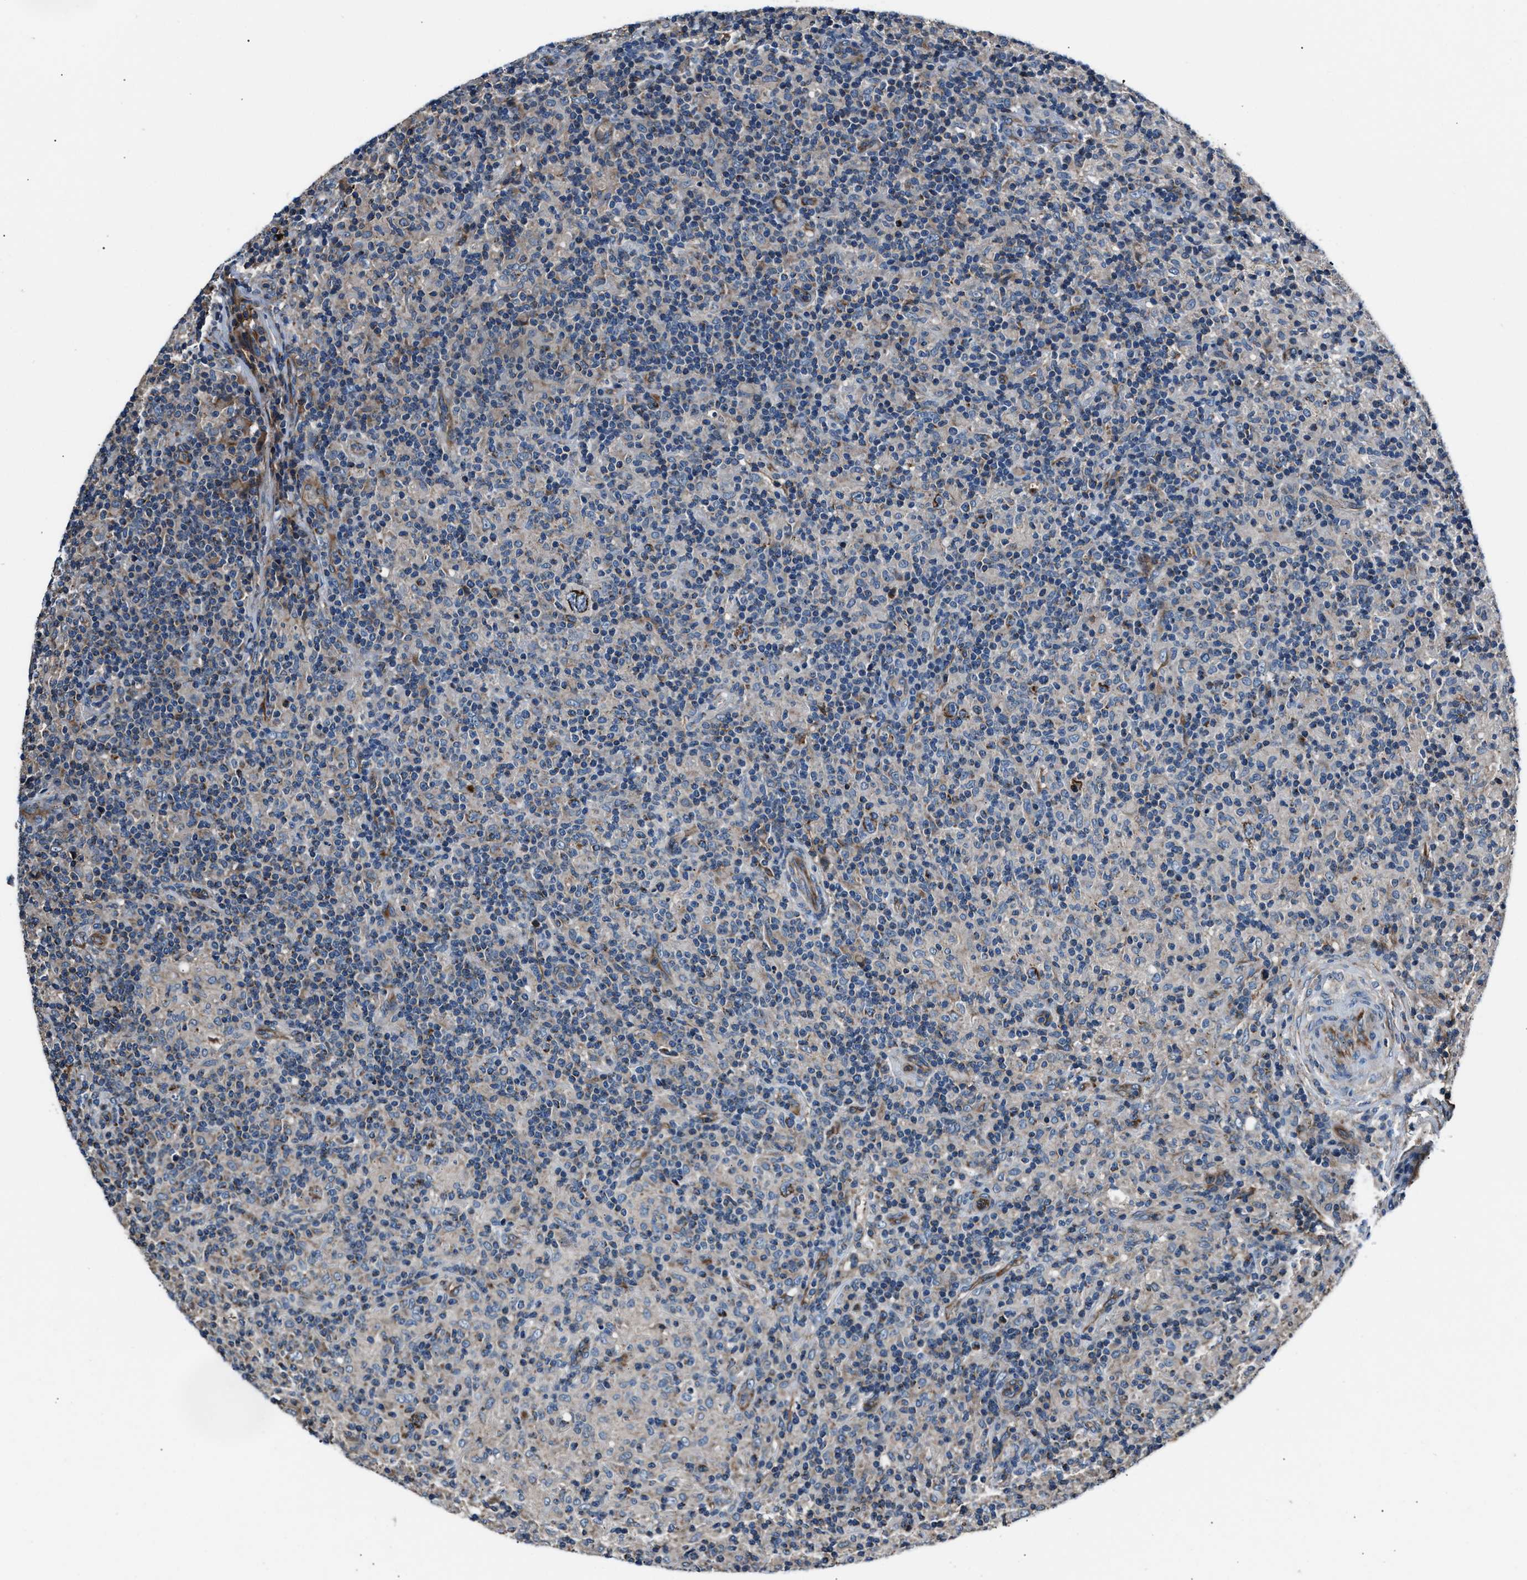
{"staining": {"intensity": "moderate", "quantity": ">75%", "location": "cytoplasmic/membranous"}, "tissue": "lymphoma", "cell_type": "Tumor cells", "image_type": "cancer", "snomed": [{"axis": "morphology", "description": "Hodgkin's disease, NOS"}, {"axis": "topography", "description": "Lymph node"}], "caption": "Immunohistochemical staining of lymphoma exhibits medium levels of moderate cytoplasmic/membranous positivity in approximately >75% of tumor cells.", "gene": "GGCT", "patient": {"sex": "male", "age": 70}}